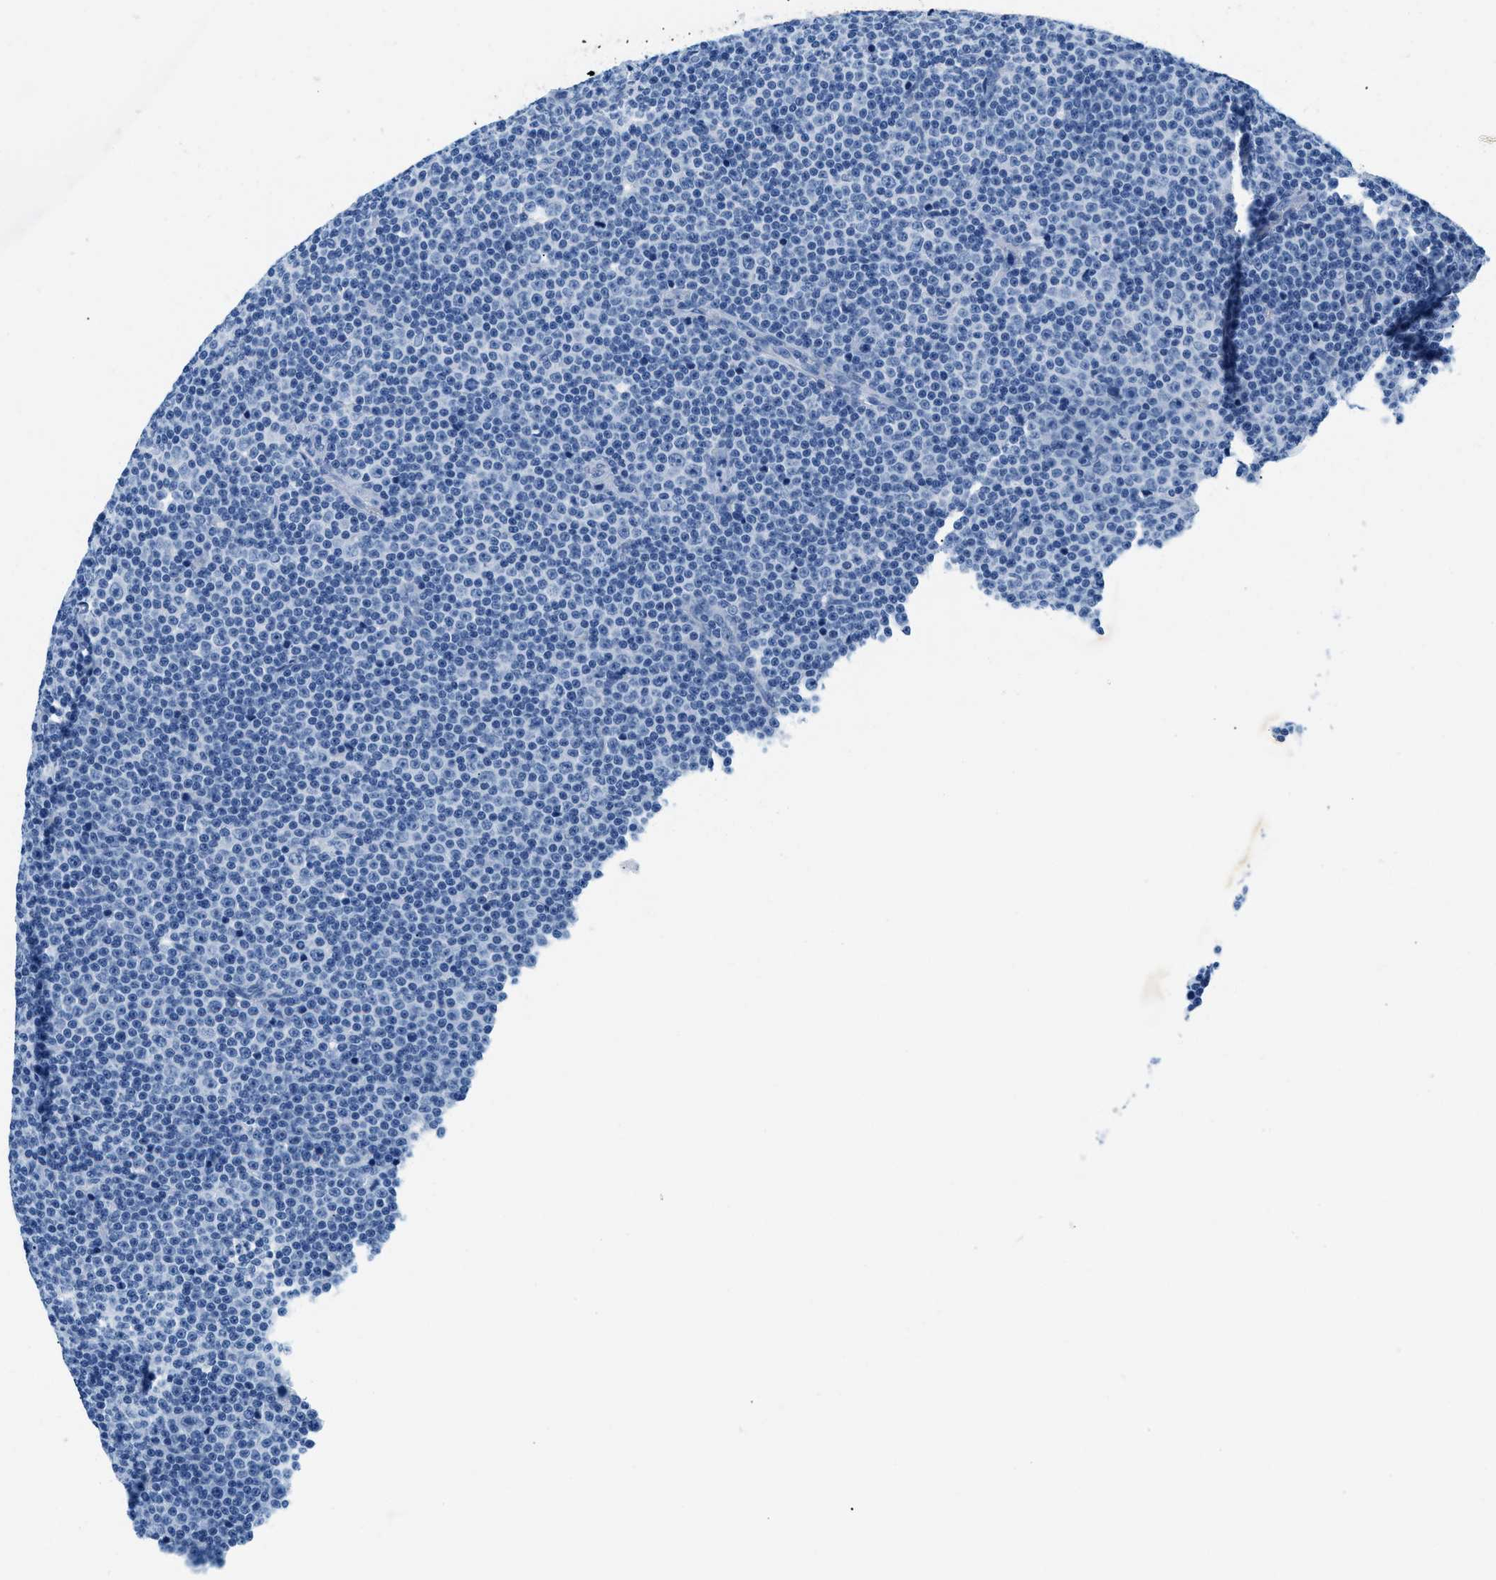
{"staining": {"intensity": "negative", "quantity": "none", "location": "none"}, "tissue": "lymphoma", "cell_type": "Tumor cells", "image_type": "cancer", "snomed": [{"axis": "morphology", "description": "Malignant lymphoma, non-Hodgkin's type, Low grade"}, {"axis": "topography", "description": "Lymph node"}], "caption": "Immunohistochemistry histopathology image of neoplastic tissue: human lymphoma stained with DAB (3,3'-diaminobenzidine) displays no significant protein staining in tumor cells.", "gene": "STXBP2", "patient": {"sex": "female", "age": 67}}